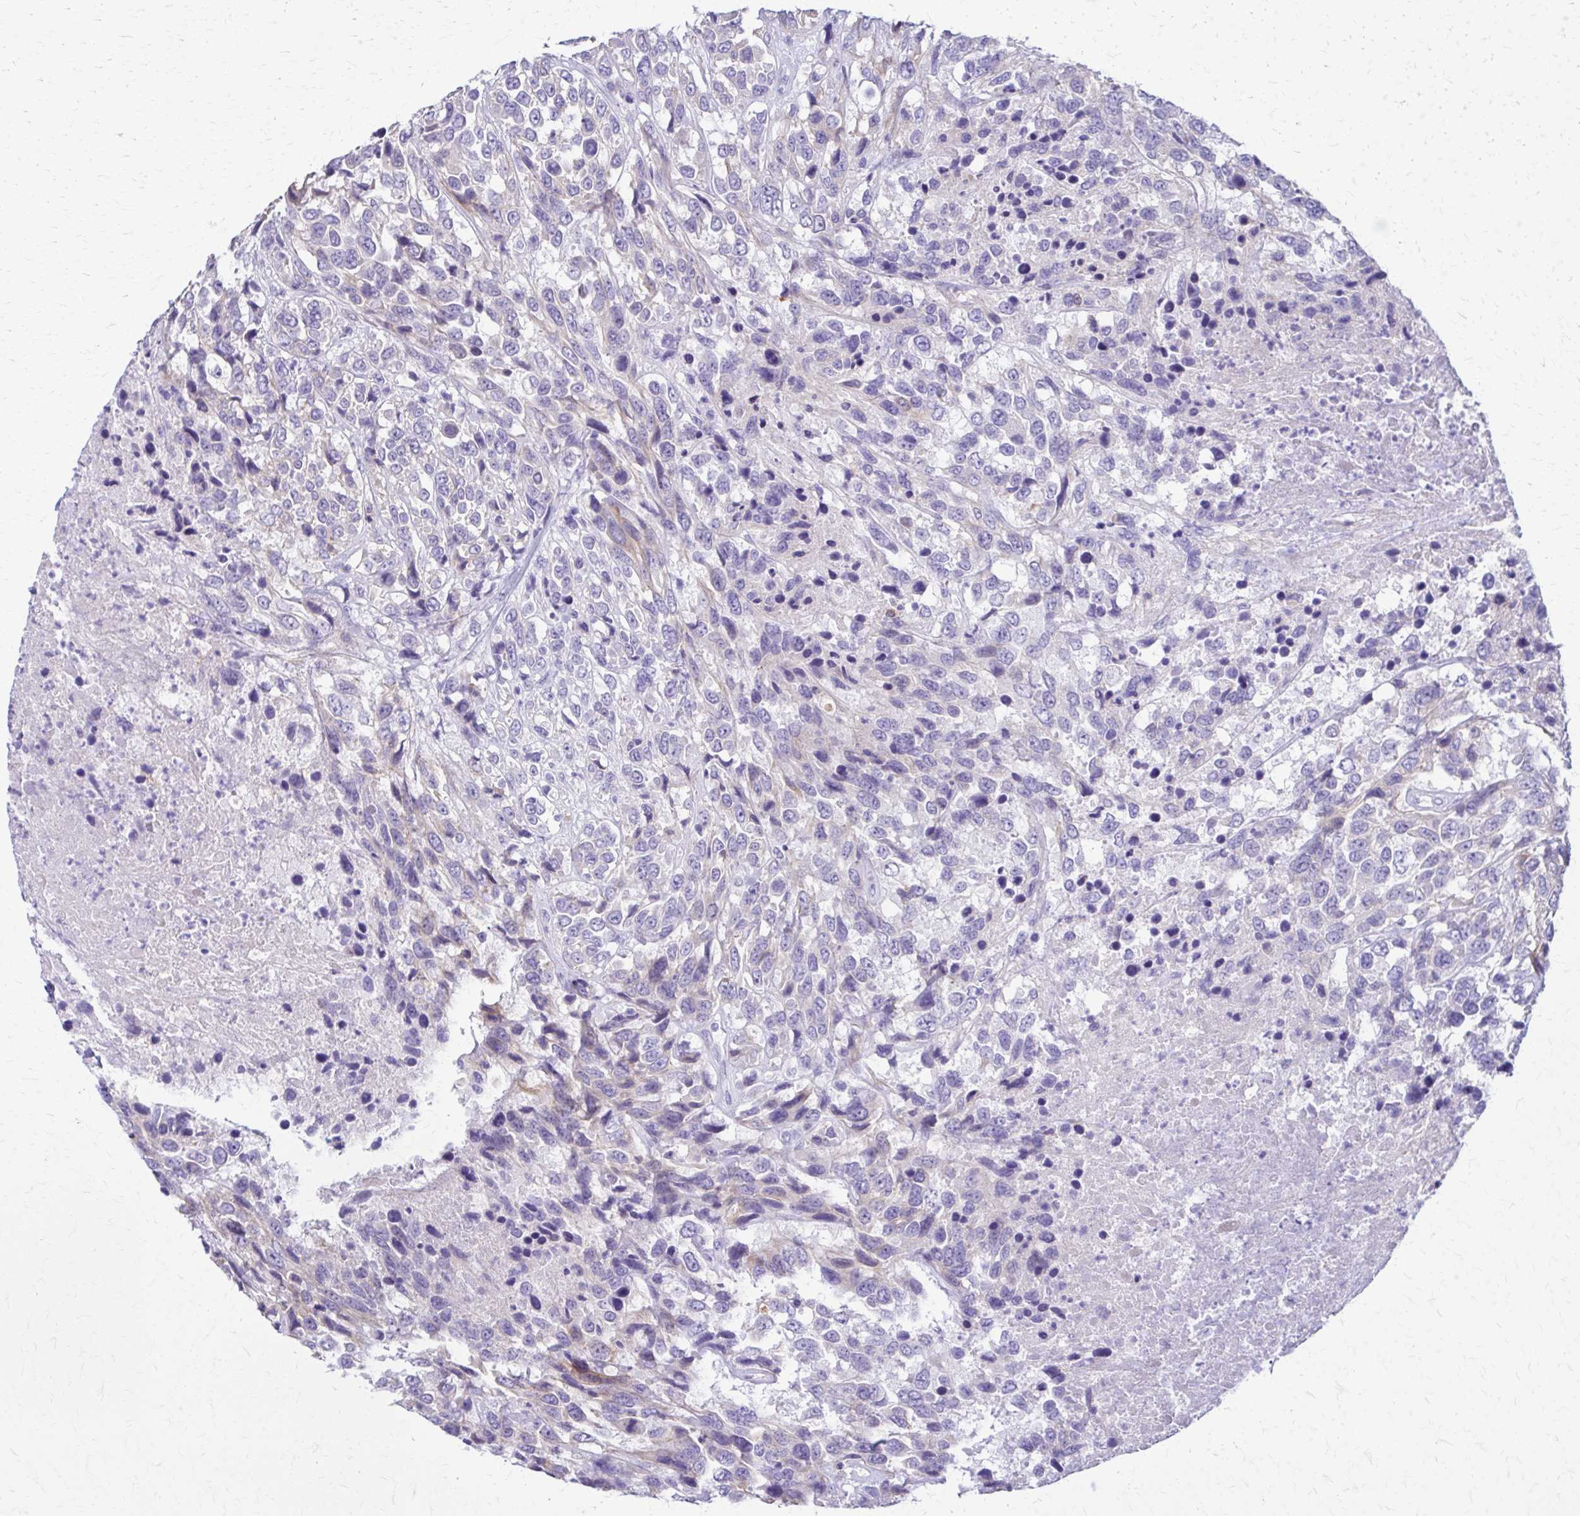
{"staining": {"intensity": "negative", "quantity": "none", "location": "none"}, "tissue": "urothelial cancer", "cell_type": "Tumor cells", "image_type": "cancer", "snomed": [{"axis": "morphology", "description": "Urothelial carcinoma, High grade"}, {"axis": "topography", "description": "Urinary bladder"}], "caption": "Tumor cells are negative for brown protein staining in urothelial carcinoma (high-grade). The staining is performed using DAB brown chromogen with nuclei counter-stained in using hematoxylin.", "gene": "DSP", "patient": {"sex": "female", "age": 70}}